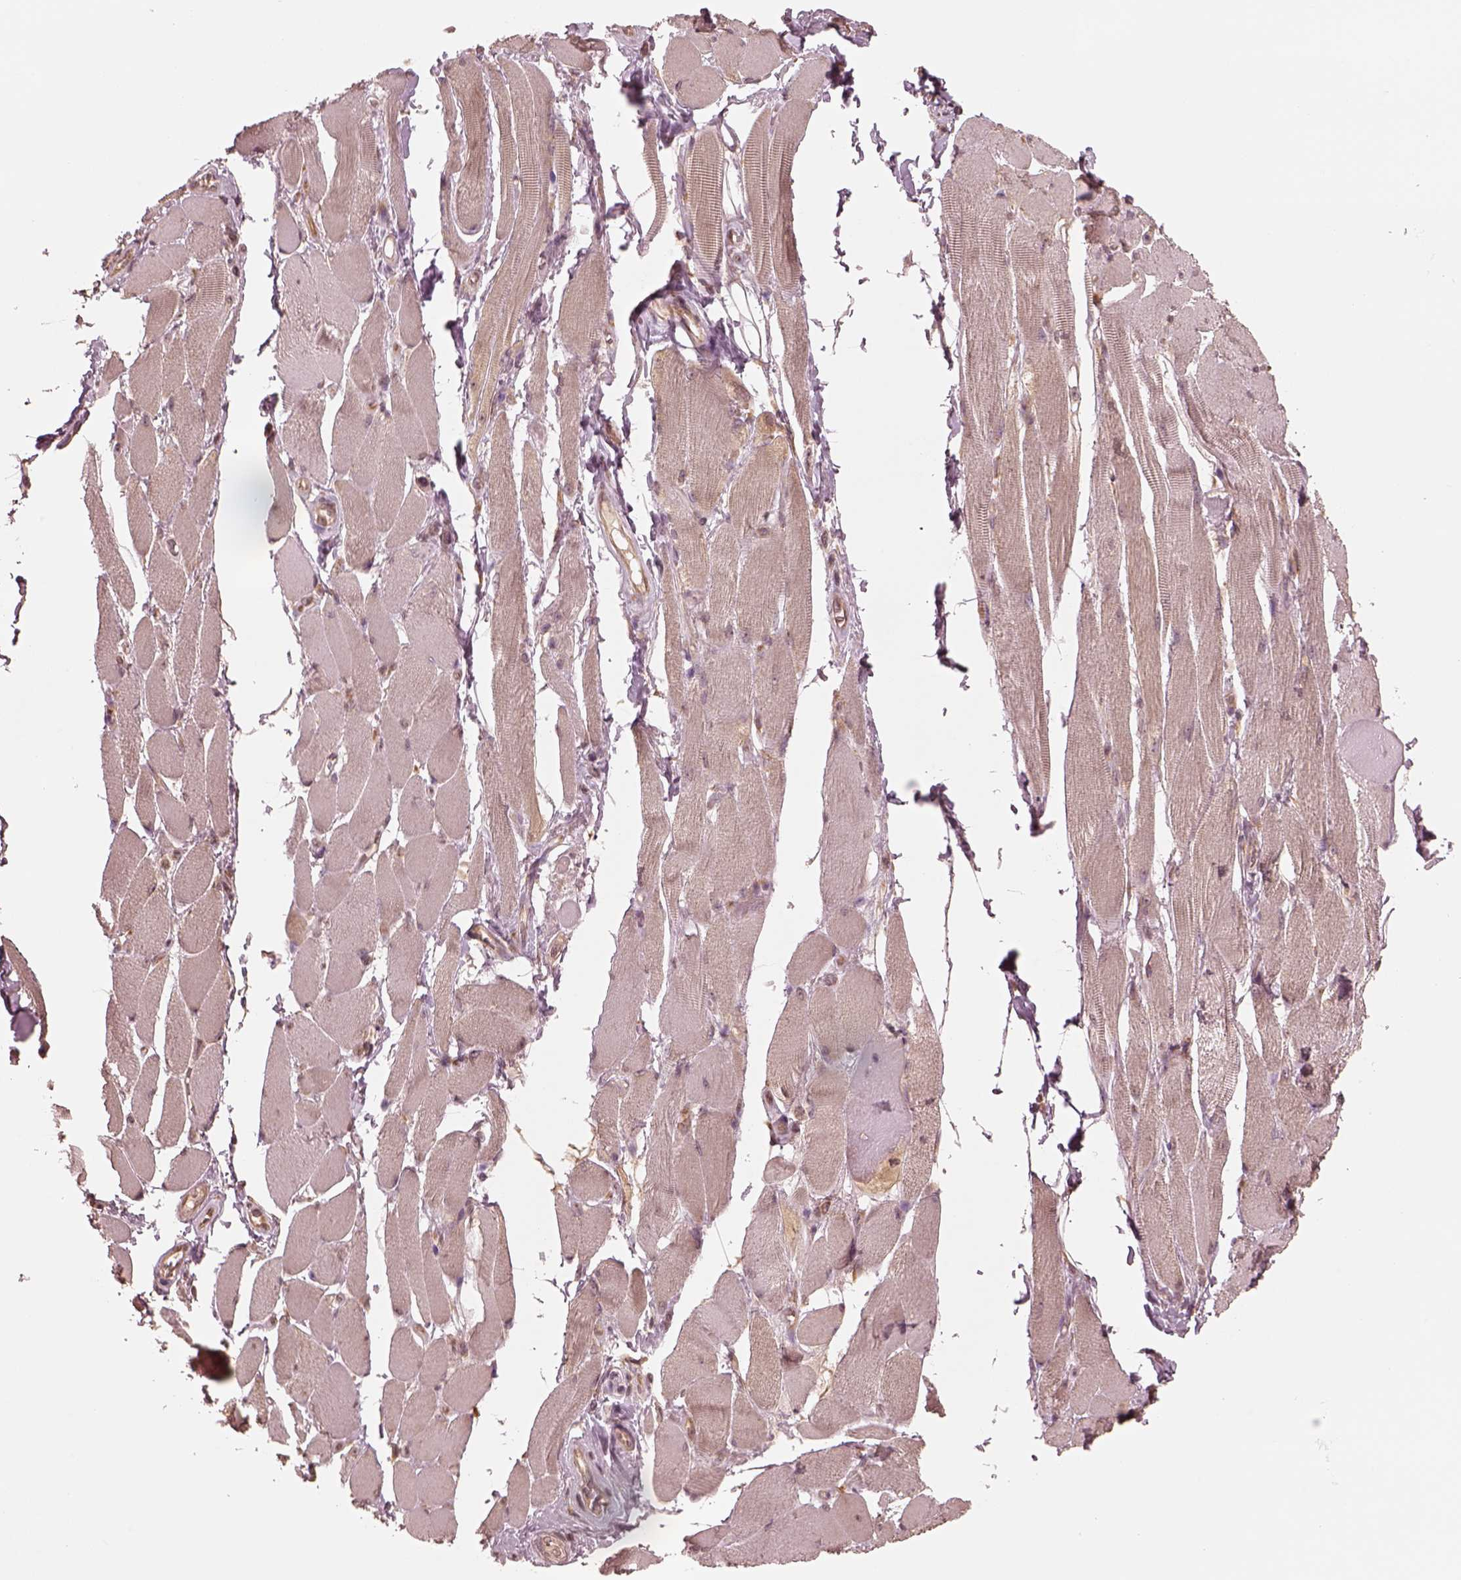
{"staining": {"intensity": "weak", "quantity": "25%-75%", "location": "cytoplasmic/membranous"}, "tissue": "skeletal muscle", "cell_type": "Myocytes", "image_type": "normal", "snomed": [{"axis": "morphology", "description": "Normal tissue, NOS"}, {"axis": "topography", "description": "Skeletal muscle"}, {"axis": "topography", "description": "Anal"}, {"axis": "topography", "description": "Peripheral nerve tissue"}], "caption": "Immunohistochemistry (IHC) of normal skeletal muscle demonstrates low levels of weak cytoplasmic/membranous positivity in about 25%-75% of myocytes.", "gene": "RPS5", "patient": {"sex": "male", "age": 53}}